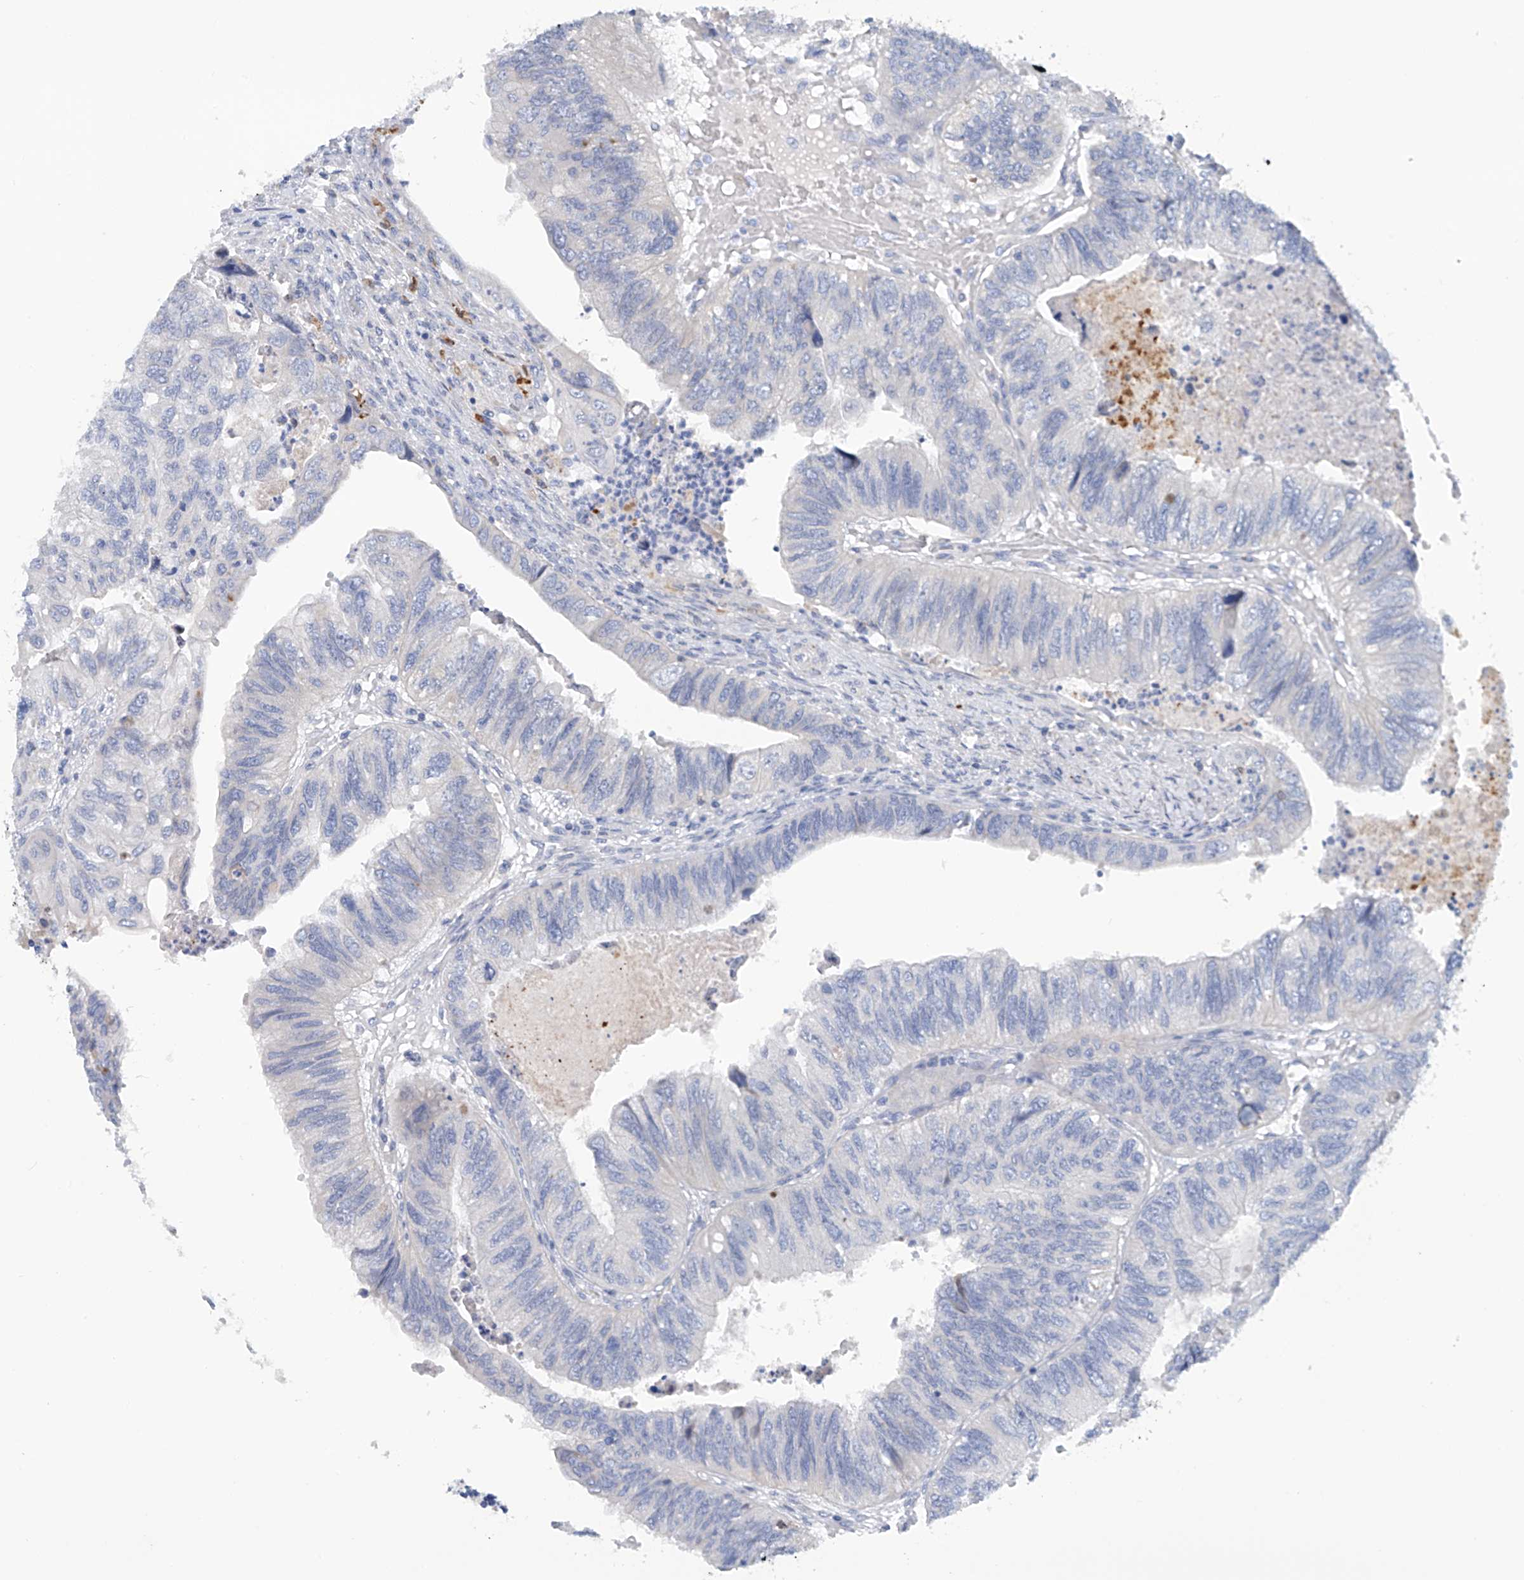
{"staining": {"intensity": "negative", "quantity": "none", "location": "none"}, "tissue": "colorectal cancer", "cell_type": "Tumor cells", "image_type": "cancer", "snomed": [{"axis": "morphology", "description": "Adenocarcinoma, NOS"}, {"axis": "topography", "description": "Rectum"}], "caption": "Human colorectal adenocarcinoma stained for a protein using immunohistochemistry demonstrates no positivity in tumor cells.", "gene": "CEP85L", "patient": {"sex": "male", "age": 63}}